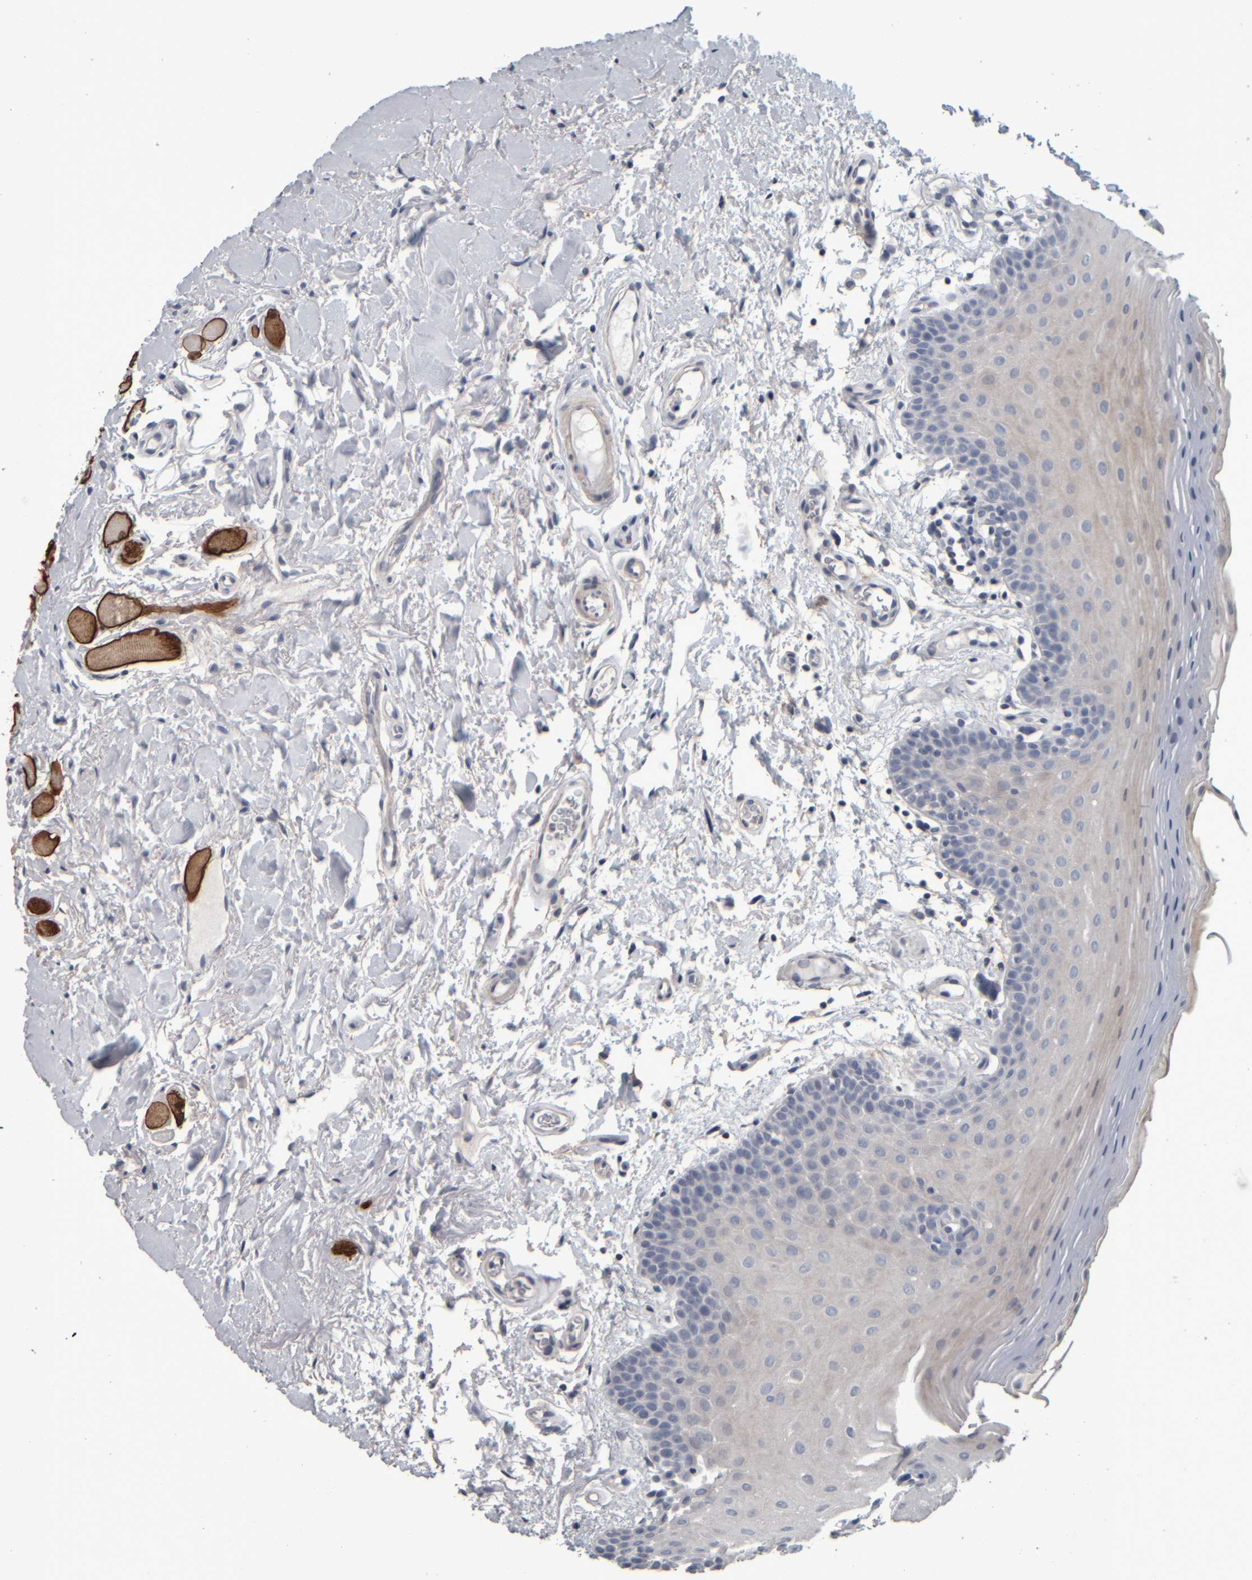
{"staining": {"intensity": "negative", "quantity": "none", "location": "none"}, "tissue": "oral mucosa", "cell_type": "Squamous epithelial cells", "image_type": "normal", "snomed": [{"axis": "morphology", "description": "Normal tissue, NOS"}, {"axis": "topography", "description": "Oral tissue"}], "caption": "IHC photomicrograph of normal oral mucosa stained for a protein (brown), which demonstrates no staining in squamous epithelial cells.", "gene": "CAVIN4", "patient": {"sex": "male", "age": 62}}